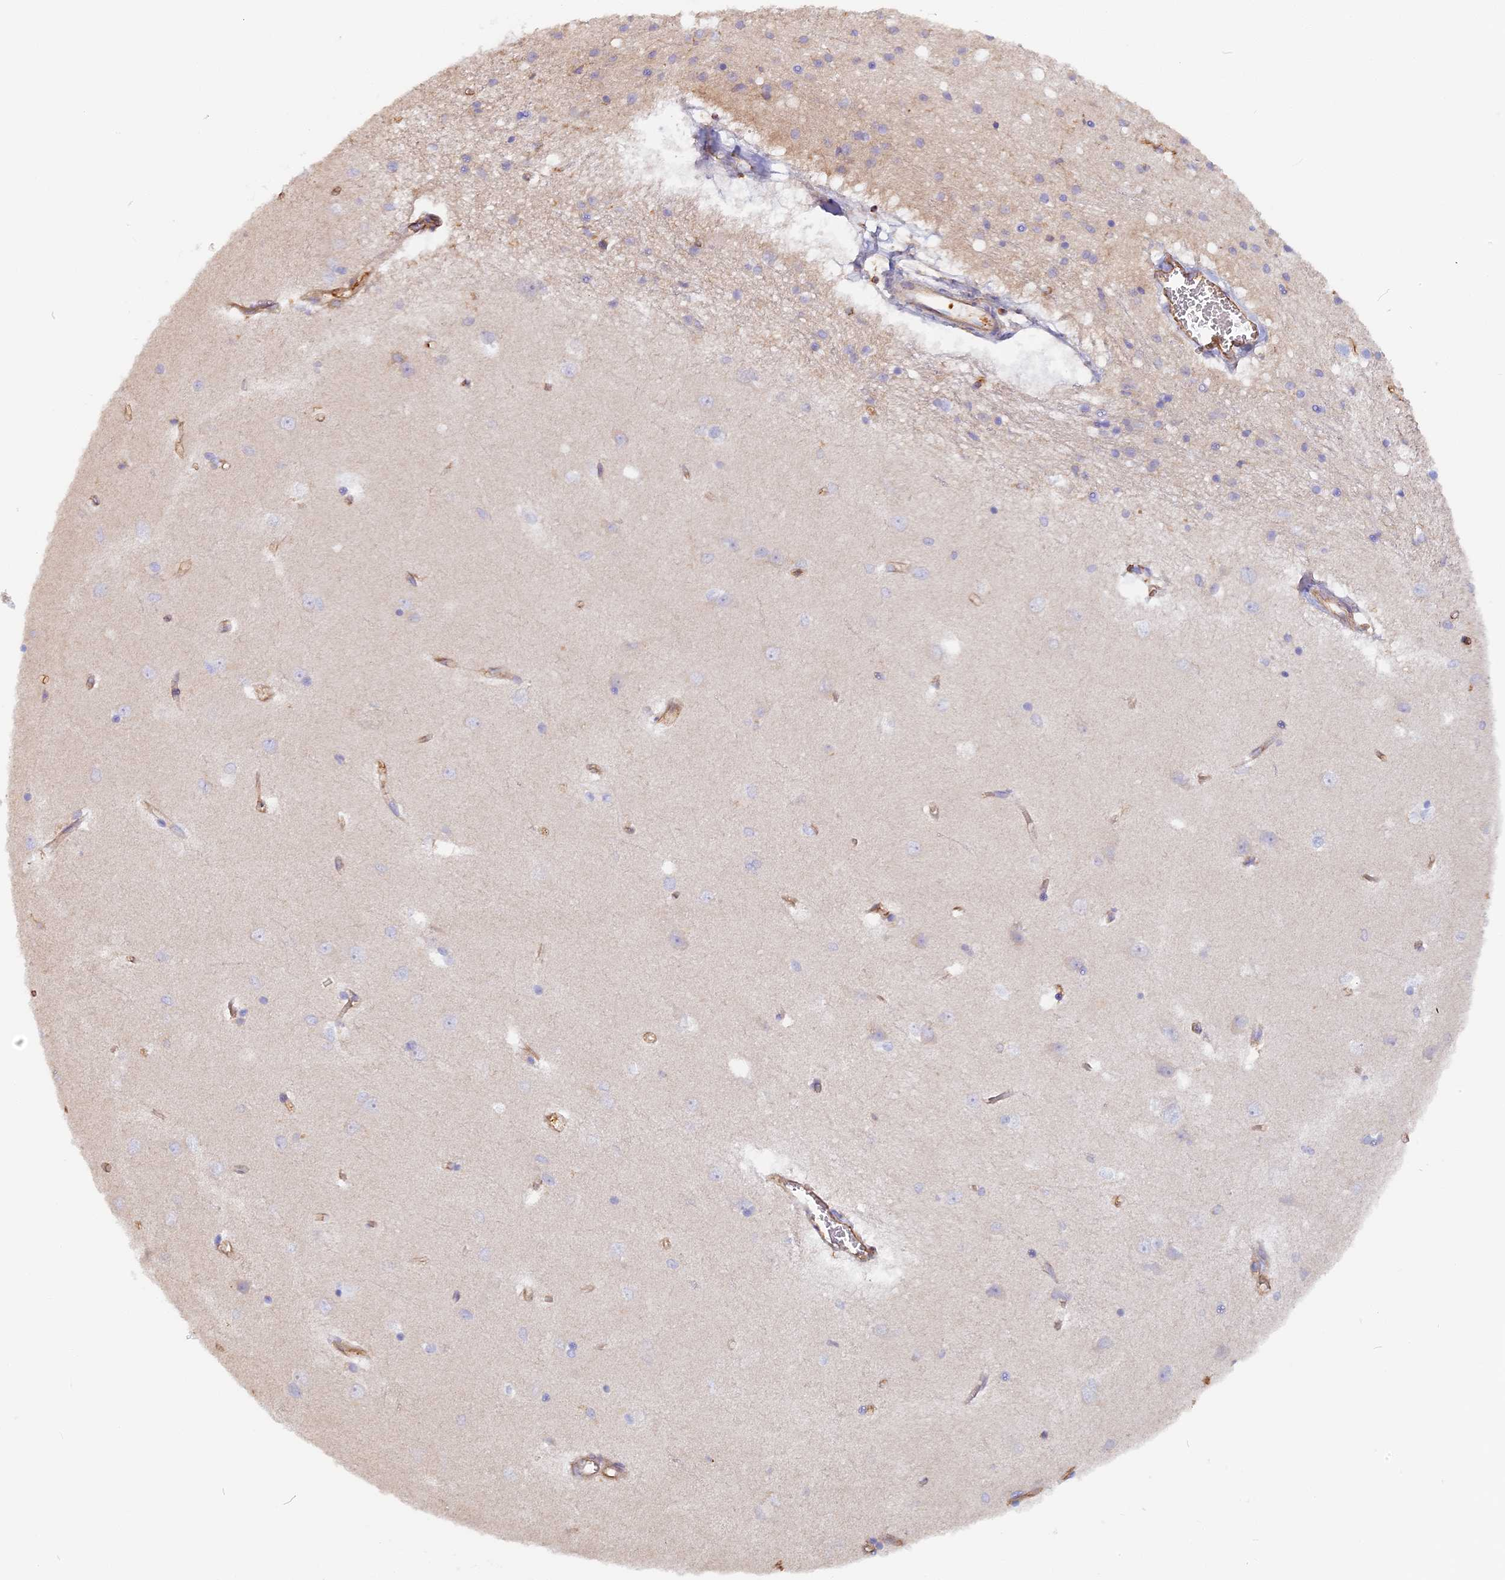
{"staining": {"intensity": "negative", "quantity": "none", "location": "none"}, "tissue": "caudate", "cell_type": "Glial cells", "image_type": "normal", "snomed": [{"axis": "morphology", "description": "Normal tissue, NOS"}, {"axis": "topography", "description": "Lateral ventricle wall"}], "caption": "Unremarkable caudate was stained to show a protein in brown. There is no significant staining in glial cells.", "gene": "VPS18", "patient": {"sex": "male", "age": 37}}